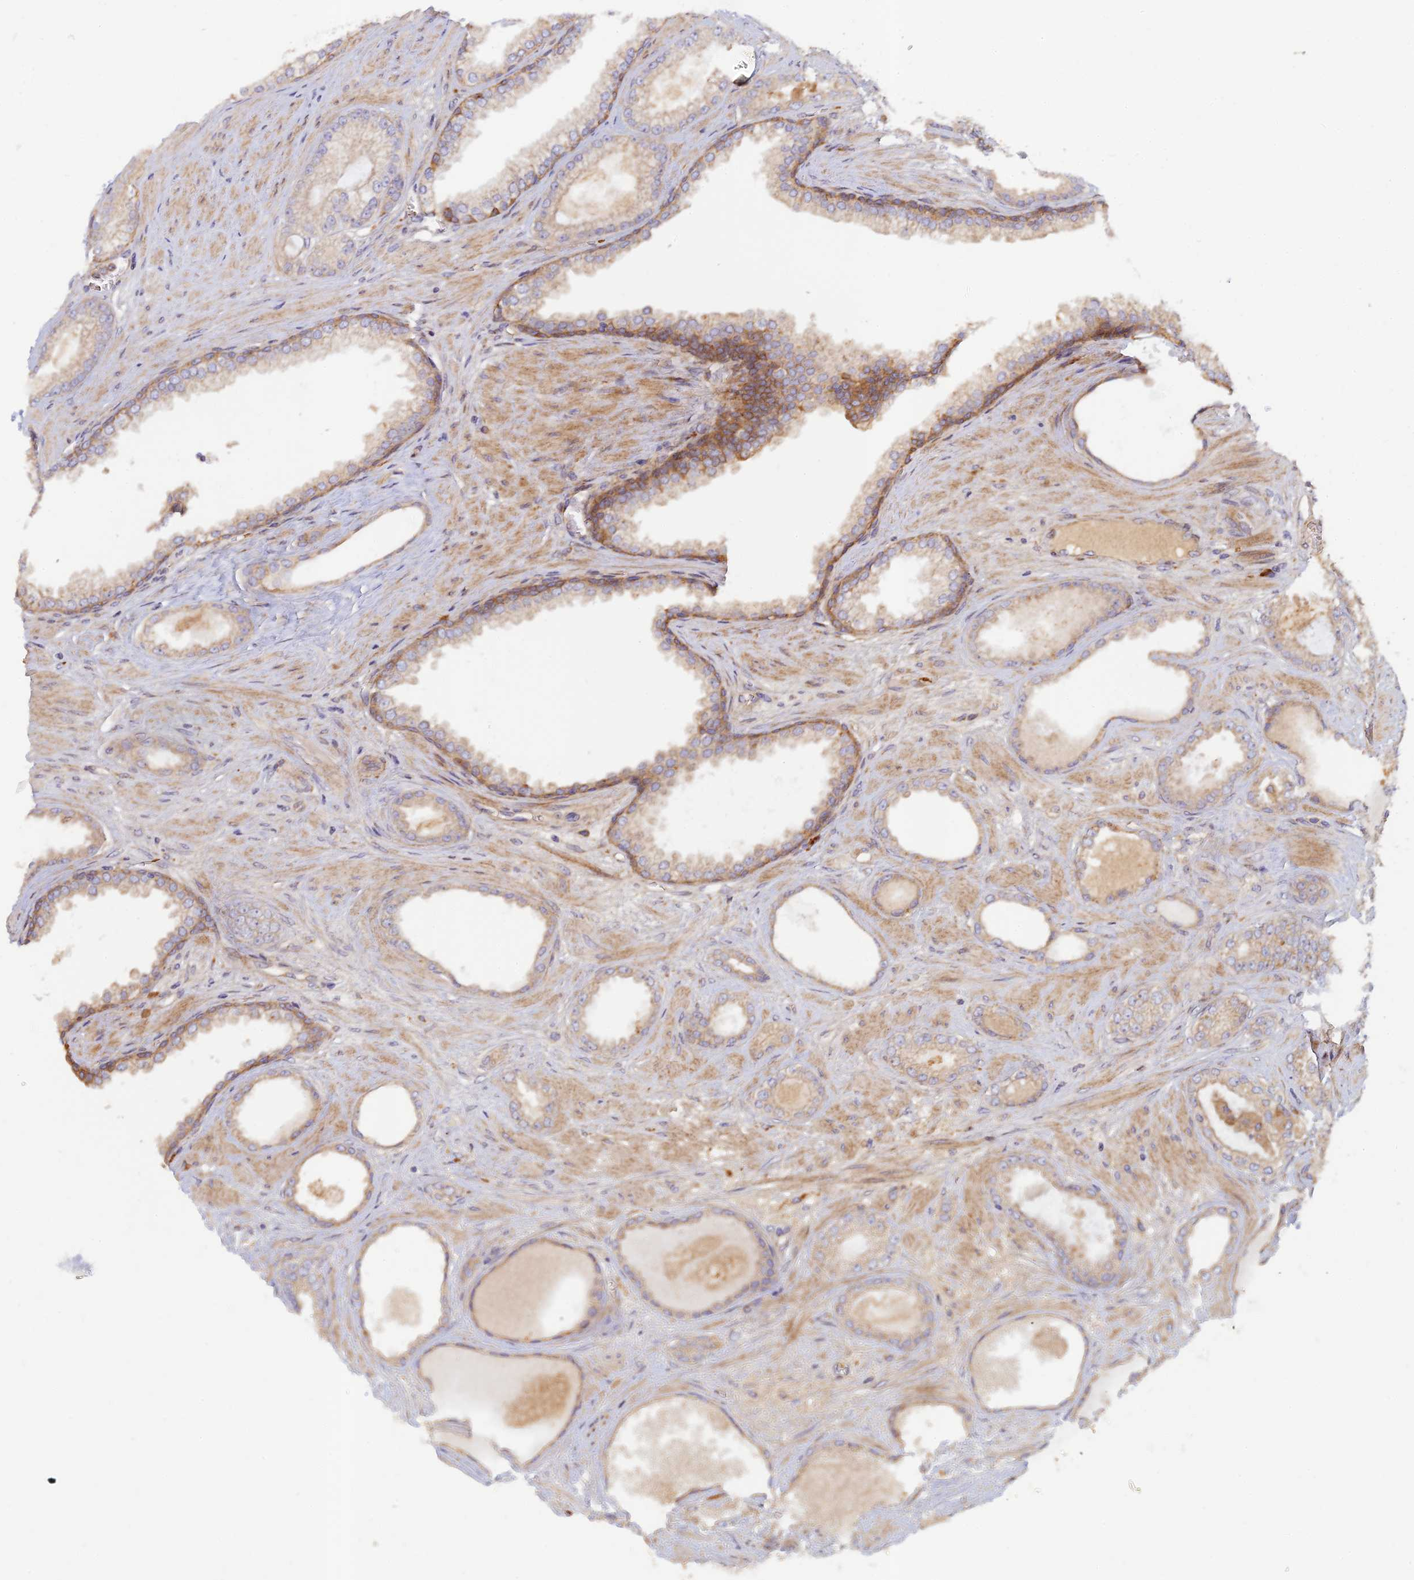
{"staining": {"intensity": "weak", "quantity": "25%-75%", "location": "cytoplasmic/membranous"}, "tissue": "prostate cancer", "cell_type": "Tumor cells", "image_type": "cancer", "snomed": [{"axis": "morphology", "description": "Adenocarcinoma, Low grade"}, {"axis": "topography", "description": "Prostate"}], "caption": "Protein staining of prostate cancer (low-grade adenocarcinoma) tissue exhibits weak cytoplasmic/membranous staining in approximately 25%-75% of tumor cells.", "gene": "GMCL1", "patient": {"sex": "male", "age": 57}}